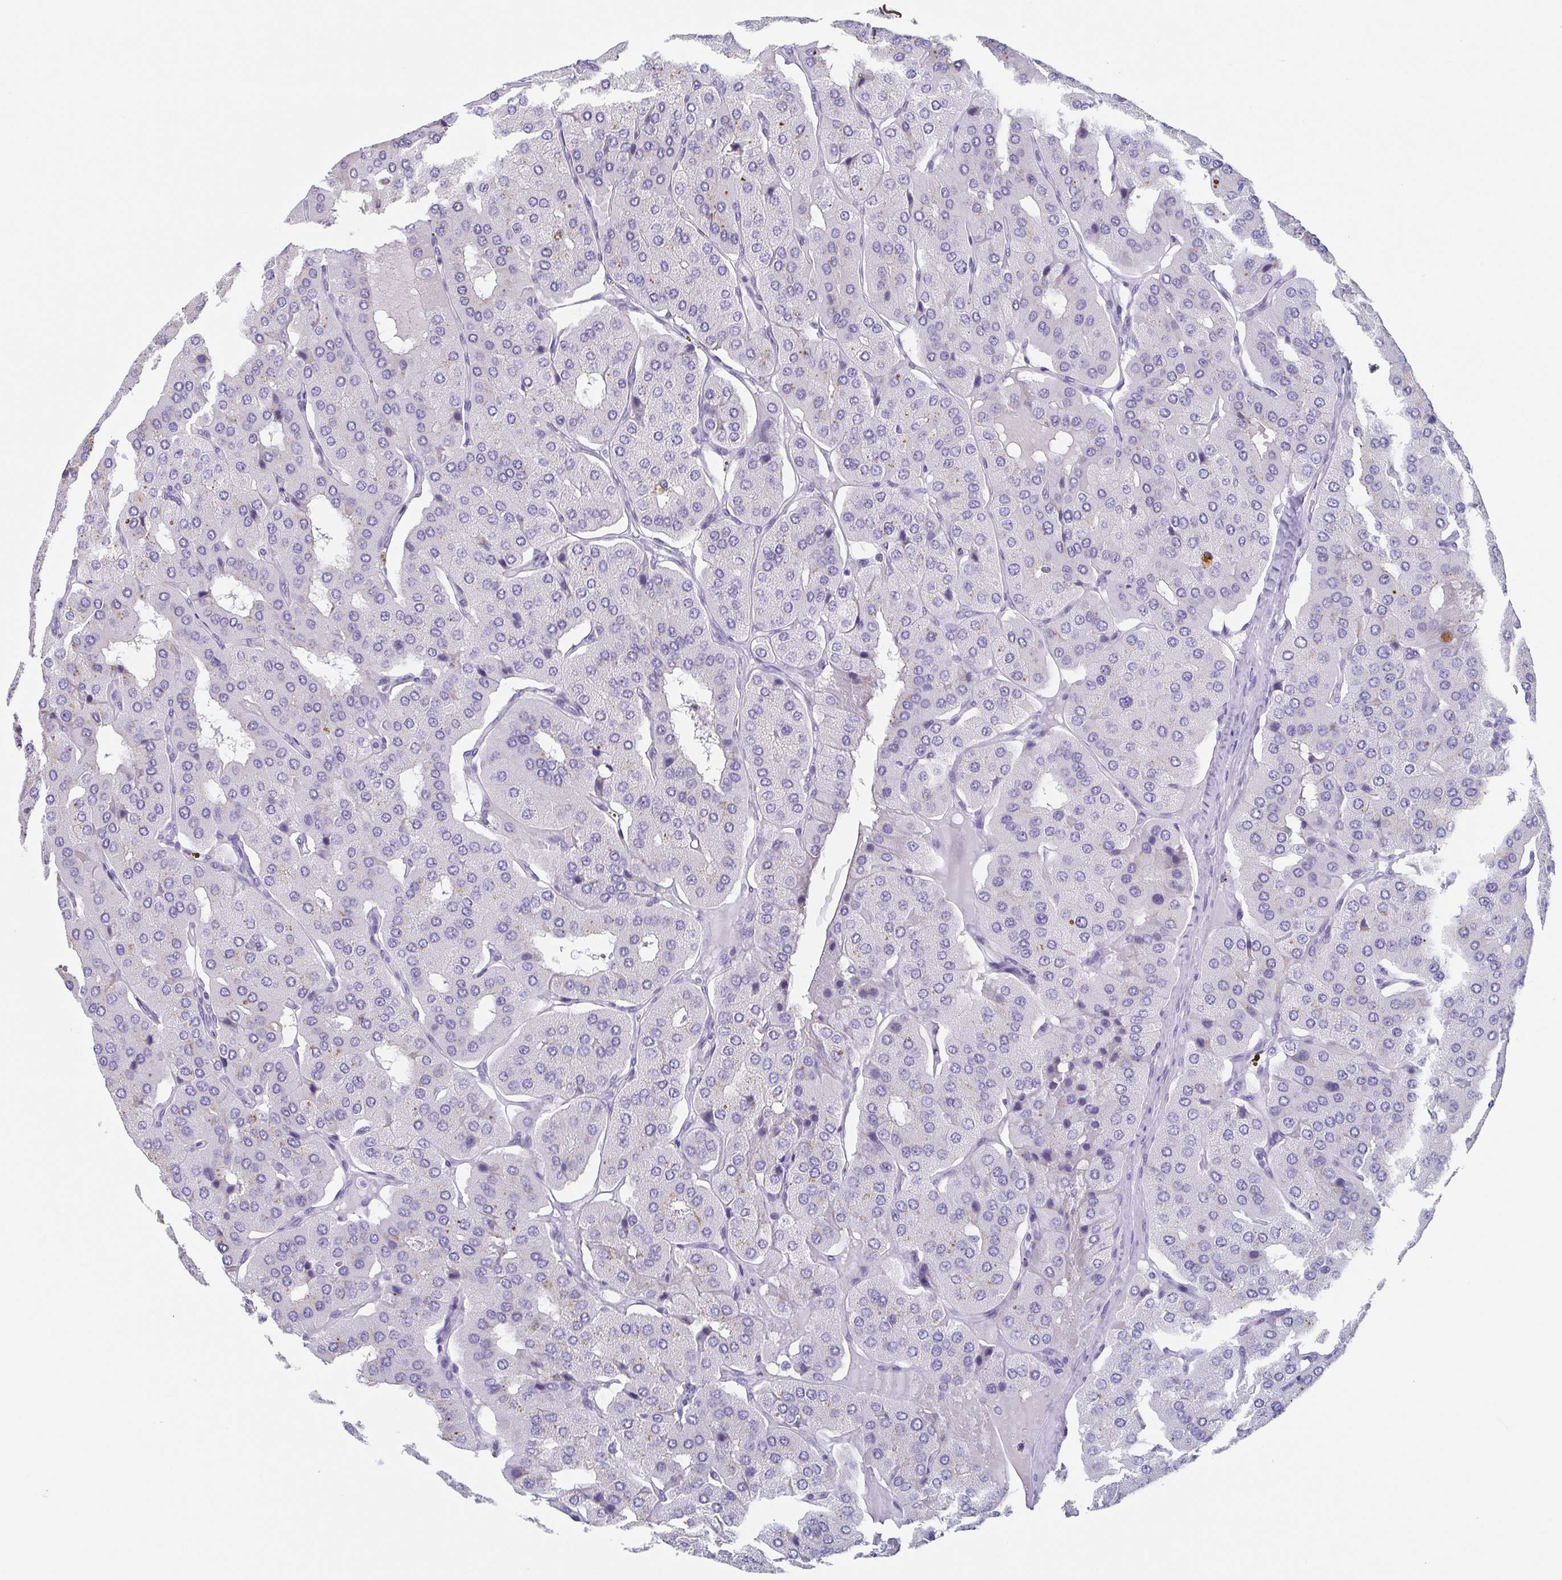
{"staining": {"intensity": "negative", "quantity": "none", "location": "none"}, "tissue": "parathyroid gland", "cell_type": "Glandular cells", "image_type": "normal", "snomed": [{"axis": "morphology", "description": "Normal tissue, NOS"}, {"axis": "morphology", "description": "Adenoma, NOS"}, {"axis": "topography", "description": "Parathyroid gland"}], "caption": "The image exhibits no staining of glandular cells in normal parathyroid gland.", "gene": "TAGLN3", "patient": {"sex": "female", "age": 86}}